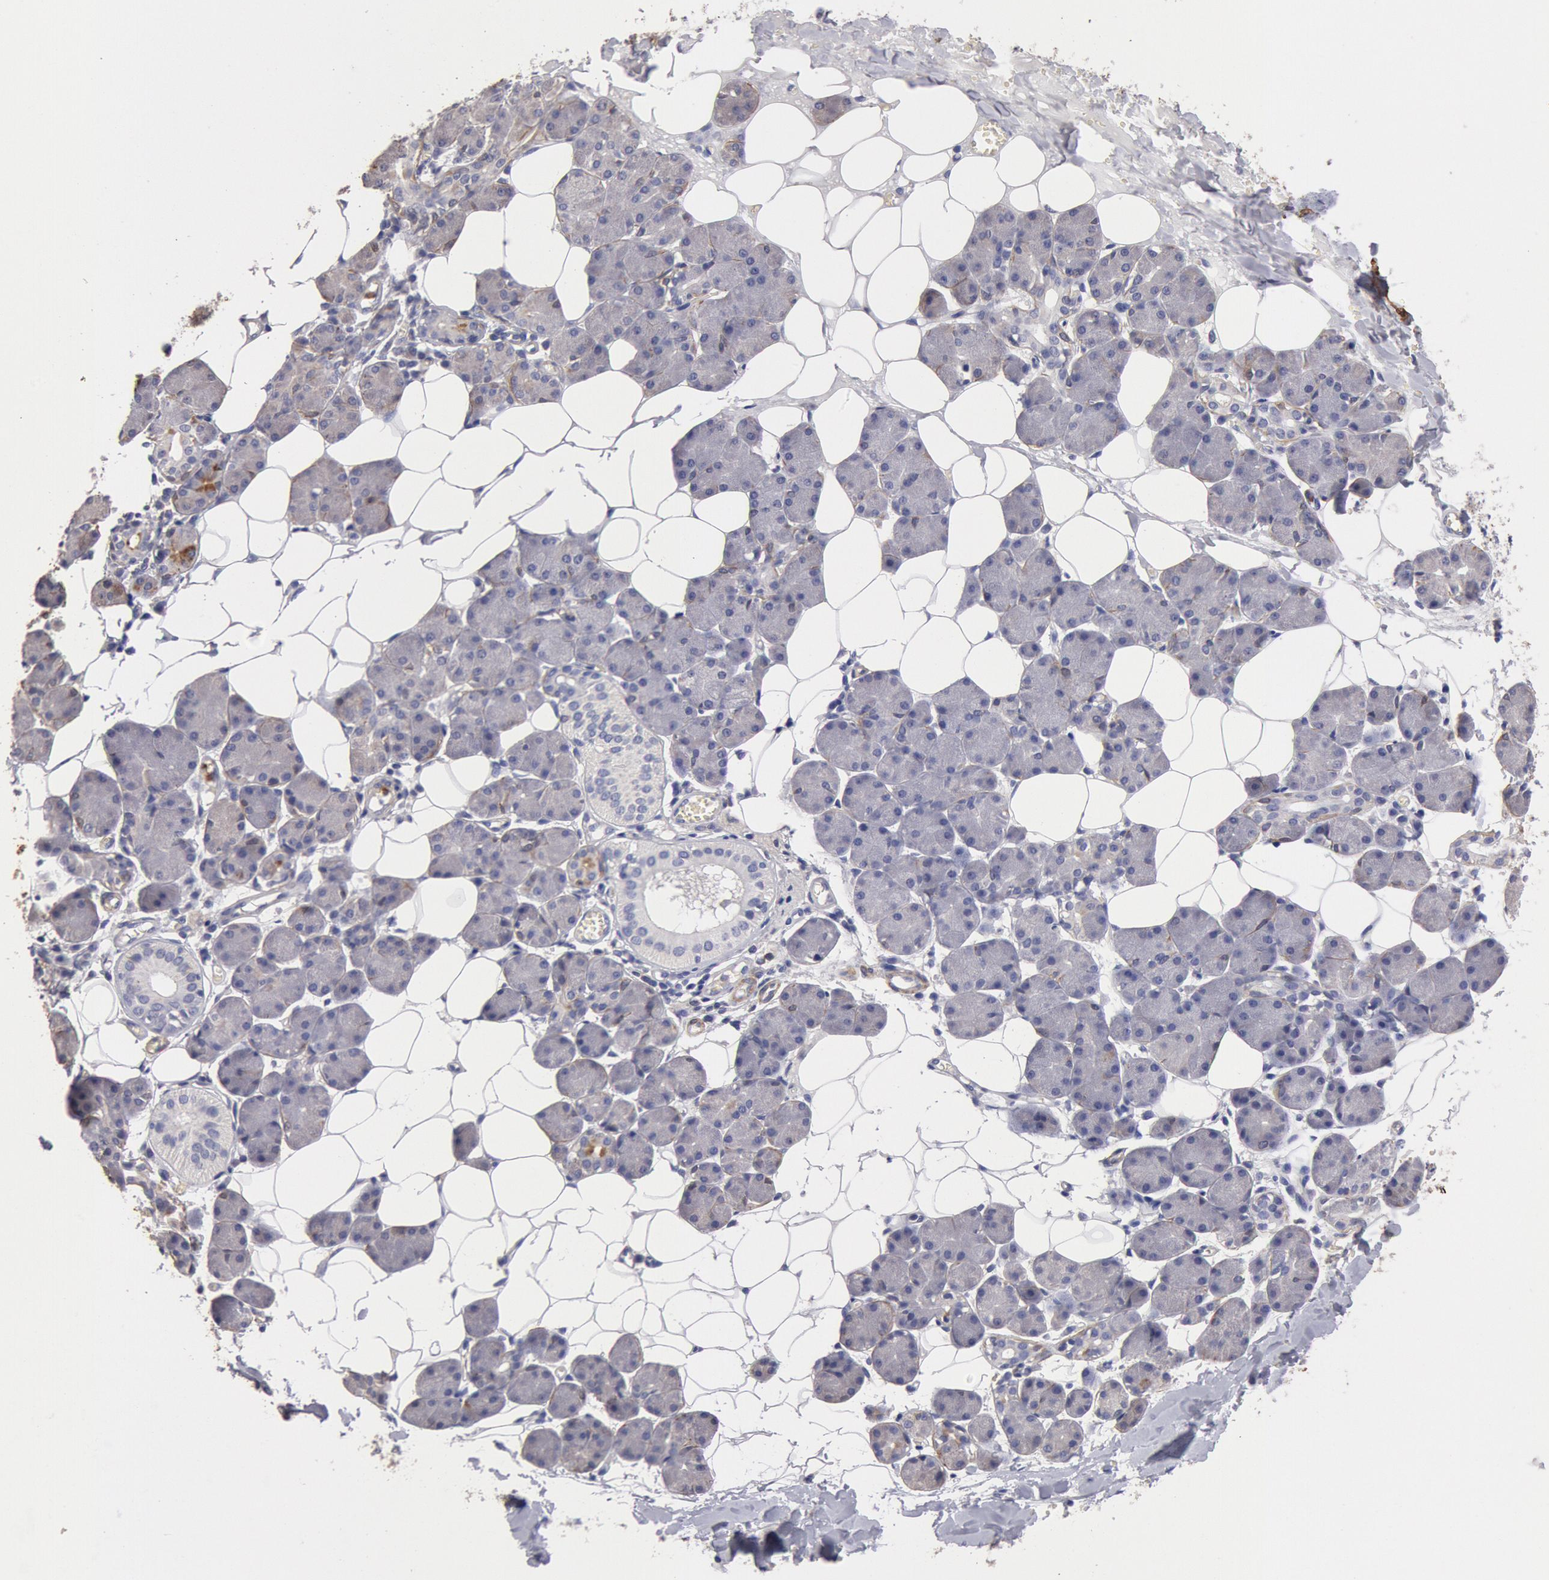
{"staining": {"intensity": "weak", "quantity": "<25%", "location": "cytoplasmic/membranous"}, "tissue": "salivary gland", "cell_type": "Glandular cells", "image_type": "normal", "snomed": [{"axis": "morphology", "description": "Normal tissue, NOS"}, {"axis": "morphology", "description": "Adenoma, NOS"}, {"axis": "topography", "description": "Salivary gland"}], "caption": "Protein analysis of unremarkable salivary gland demonstrates no significant expression in glandular cells.", "gene": "TMED8", "patient": {"sex": "female", "age": 32}}